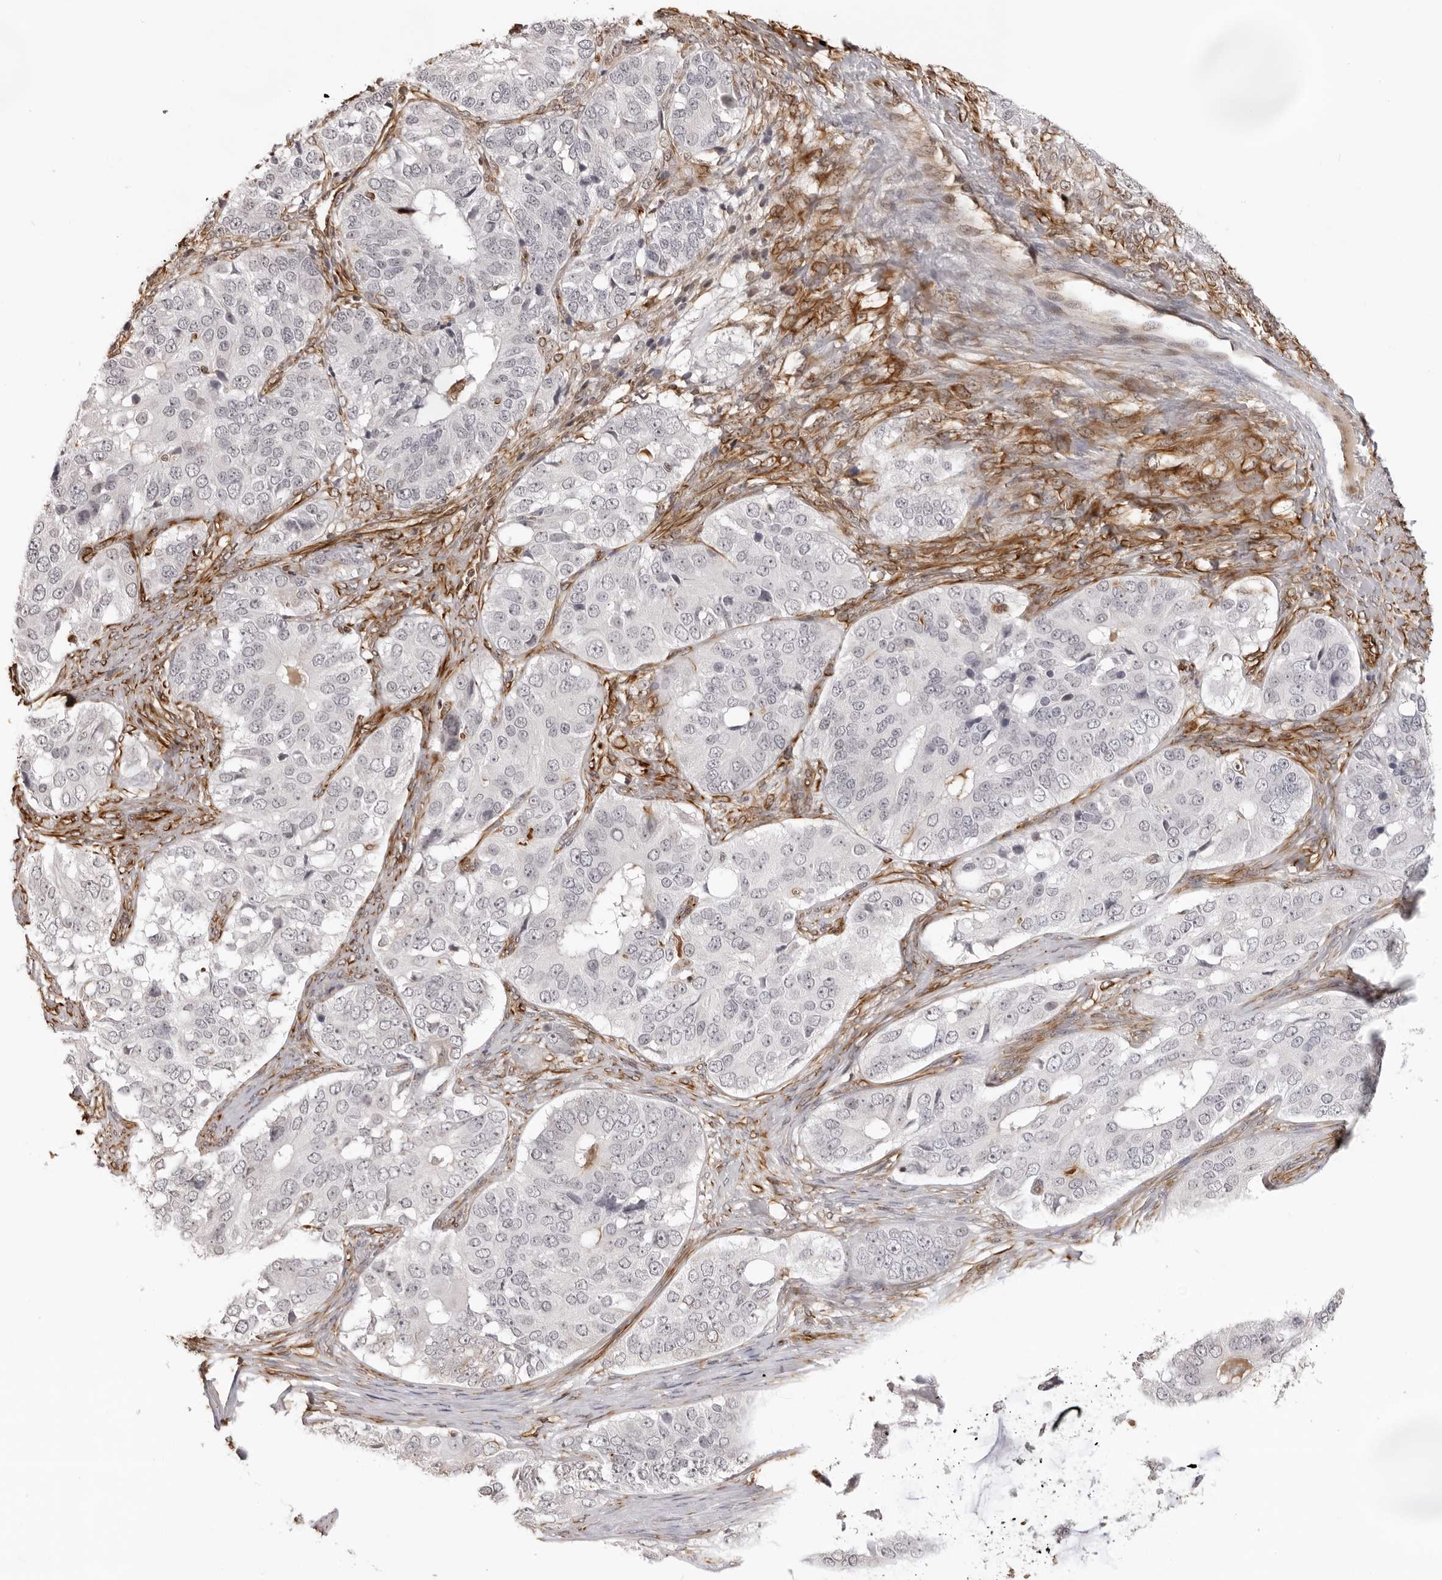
{"staining": {"intensity": "negative", "quantity": "none", "location": "none"}, "tissue": "ovarian cancer", "cell_type": "Tumor cells", "image_type": "cancer", "snomed": [{"axis": "morphology", "description": "Carcinoma, endometroid"}, {"axis": "topography", "description": "Ovary"}], "caption": "High magnification brightfield microscopy of ovarian endometroid carcinoma stained with DAB (brown) and counterstained with hematoxylin (blue): tumor cells show no significant positivity.", "gene": "DYNLT5", "patient": {"sex": "female", "age": 51}}